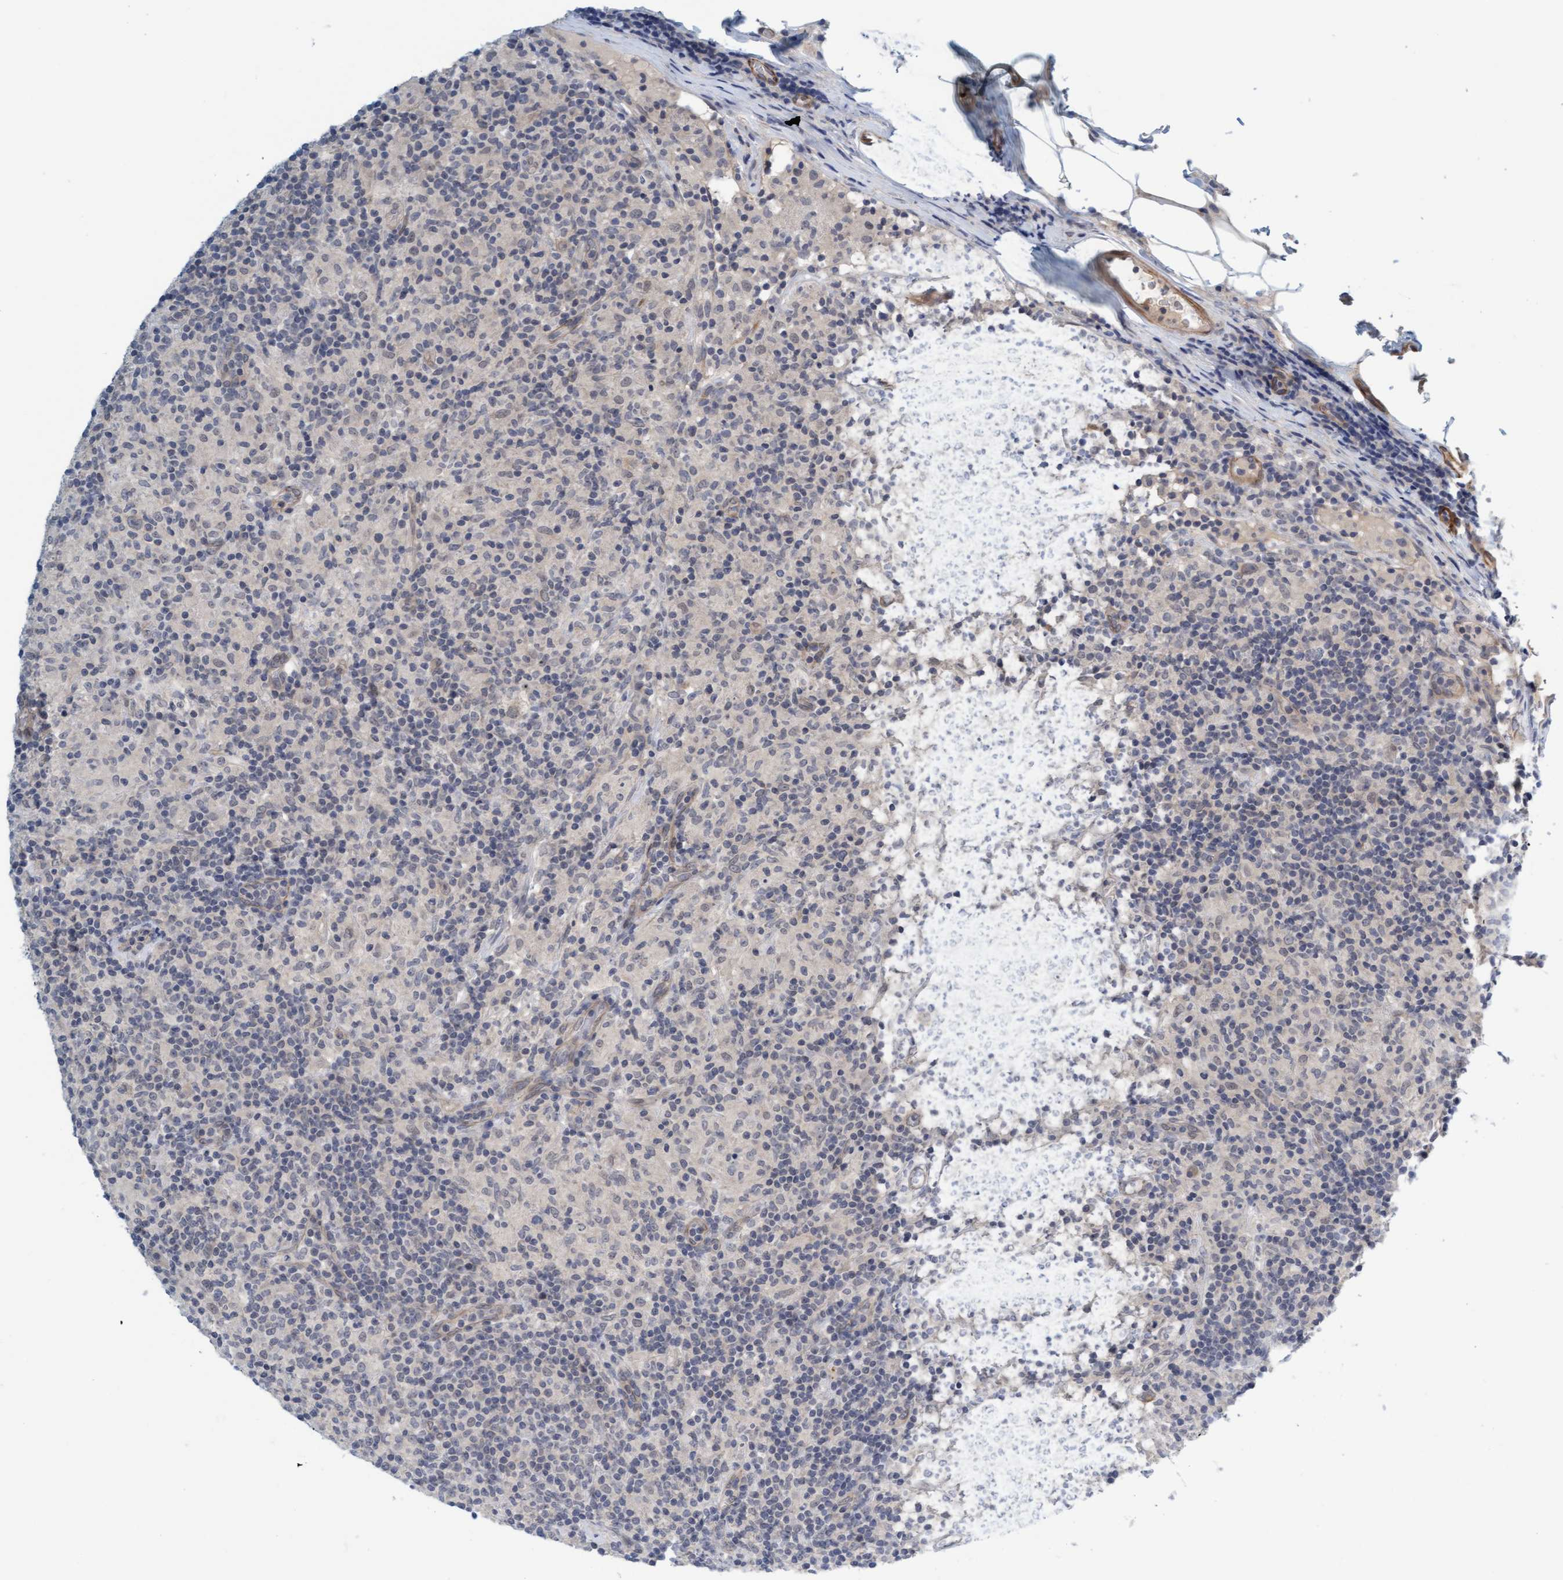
{"staining": {"intensity": "weak", "quantity": "<25%", "location": "cytoplasmic/membranous"}, "tissue": "lymphoma", "cell_type": "Tumor cells", "image_type": "cancer", "snomed": [{"axis": "morphology", "description": "Hodgkin's disease, NOS"}, {"axis": "topography", "description": "Lymph node"}], "caption": "High power microscopy histopathology image of an immunohistochemistry photomicrograph of Hodgkin's disease, revealing no significant staining in tumor cells. The staining was performed using DAB (3,3'-diaminobenzidine) to visualize the protein expression in brown, while the nuclei were stained in blue with hematoxylin (Magnification: 20x).", "gene": "TSTD2", "patient": {"sex": "male", "age": 70}}